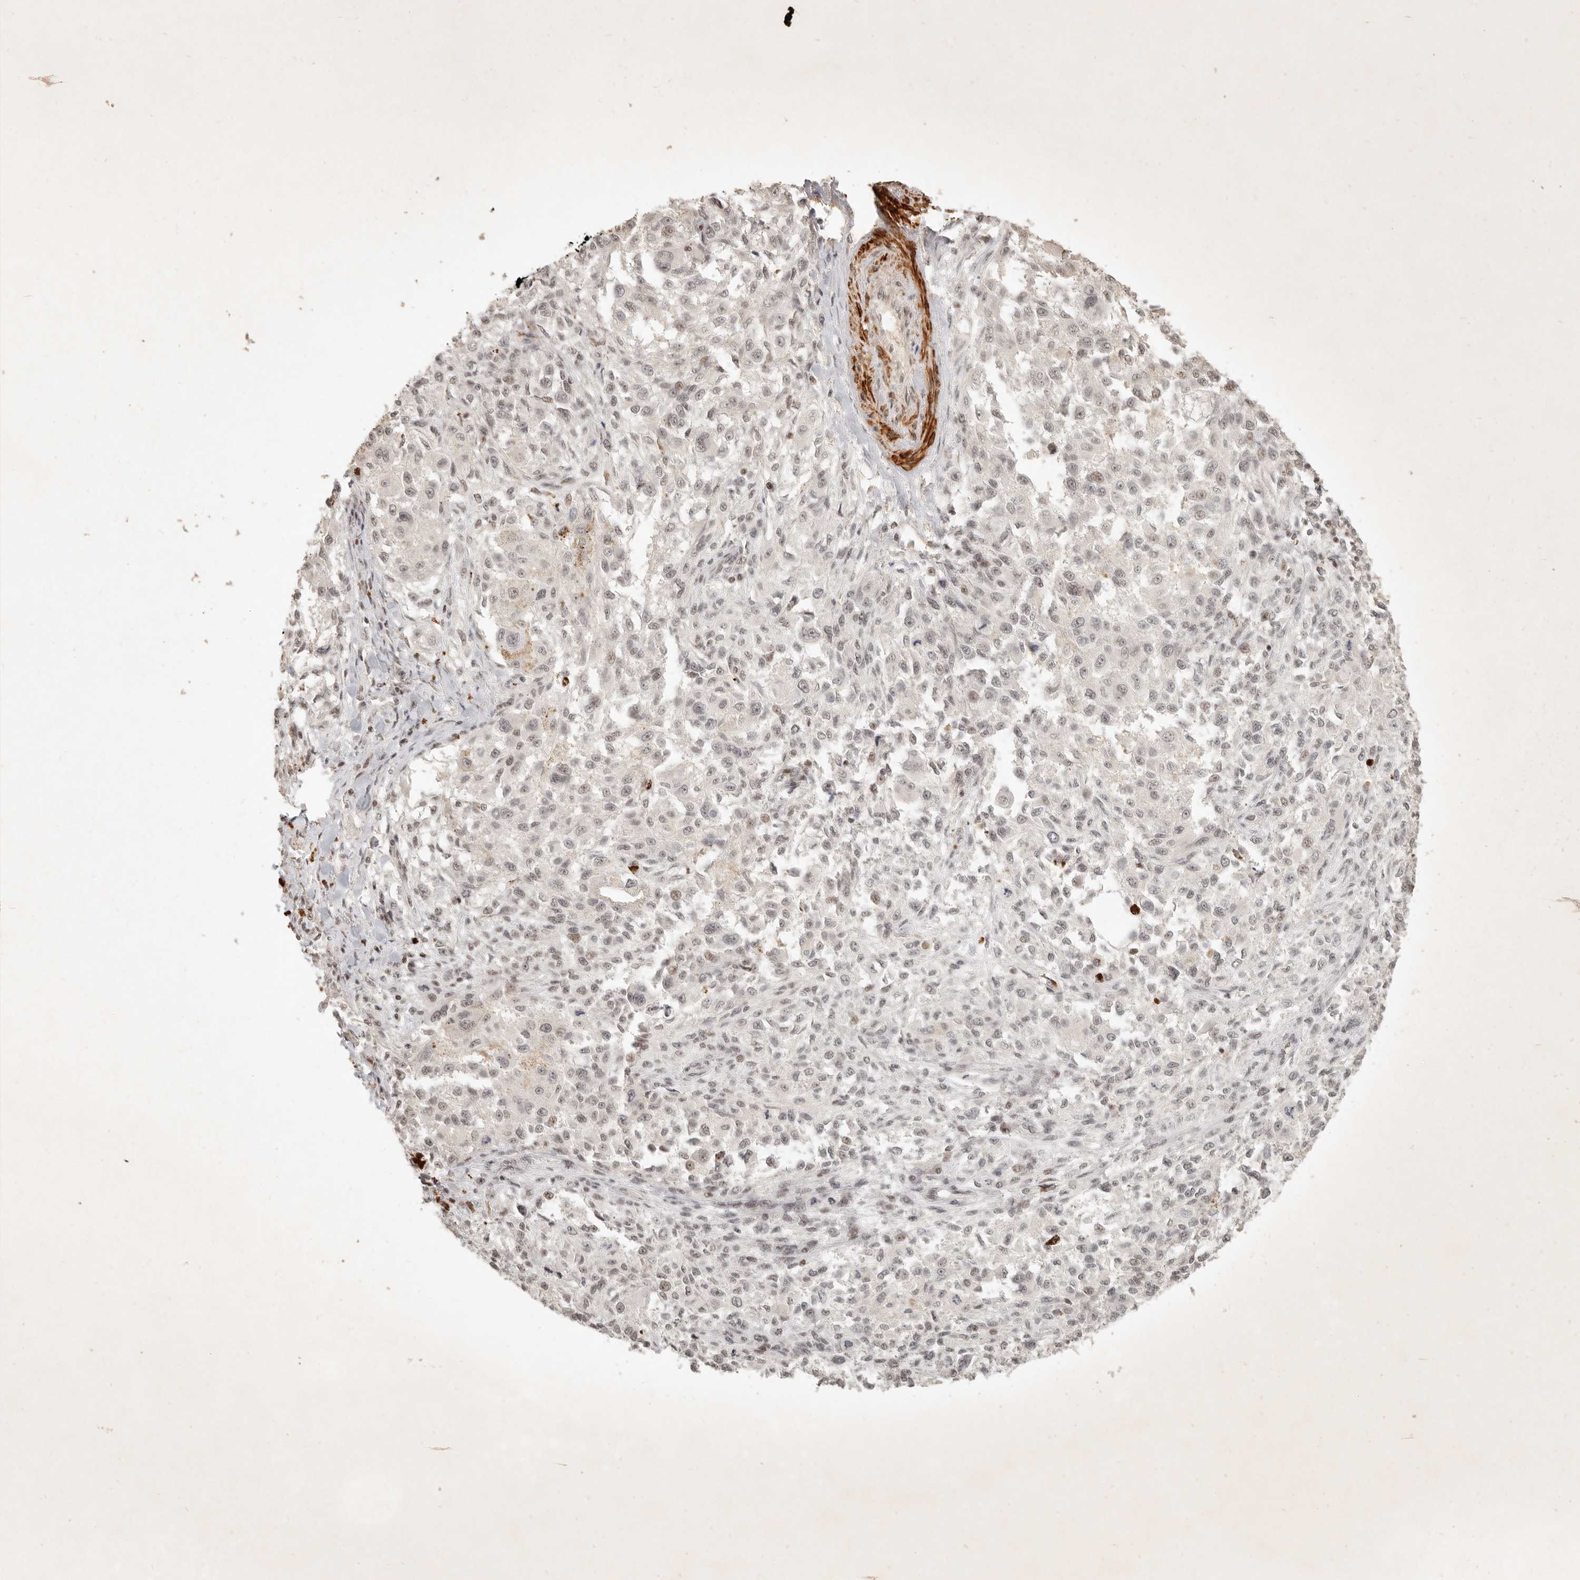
{"staining": {"intensity": "moderate", "quantity": "<25%", "location": "nuclear"}, "tissue": "melanoma", "cell_type": "Tumor cells", "image_type": "cancer", "snomed": [{"axis": "morphology", "description": "Necrosis, NOS"}, {"axis": "morphology", "description": "Malignant melanoma, NOS"}, {"axis": "topography", "description": "Skin"}], "caption": "A histopathology image of malignant melanoma stained for a protein shows moderate nuclear brown staining in tumor cells.", "gene": "GABPA", "patient": {"sex": "female", "age": 87}}